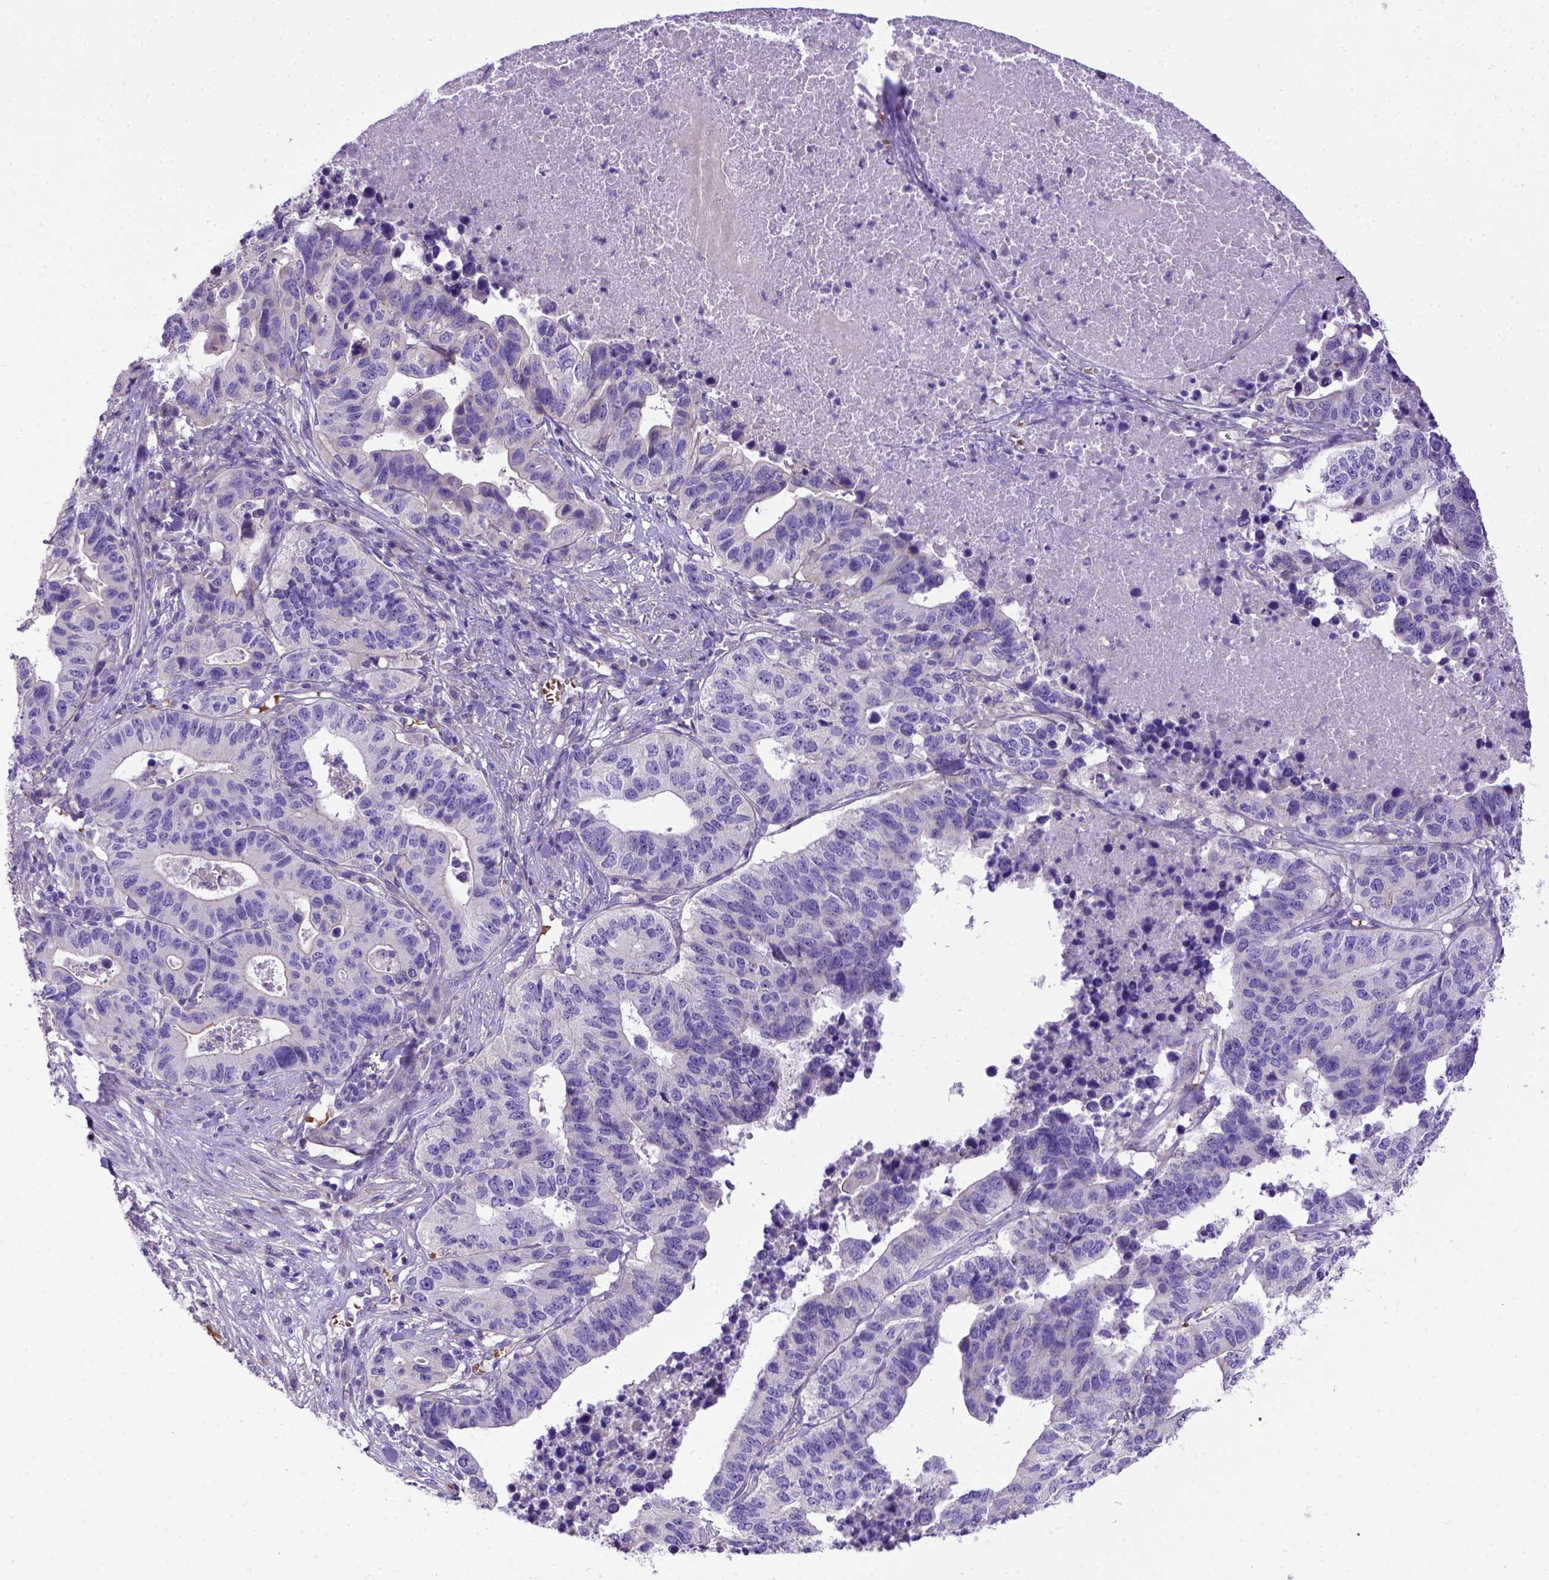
{"staining": {"intensity": "negative", "quantity": "none", "location": "none"}, "tissue": "stomach cancer", "cell_type": "Tumor cells", "image_type": "cancer", "snomed": [{"axis": "morphology", "description": "Adenocarcinoma, NOS"}, {"axis": "topography", "description": "Stomach, upper"}], "caption": "The photomicrograph shows no significant staining in tumor cells of stomach cancer.", "gene": "ADAM12", "patient": {"sex": "female", "age": 67}}